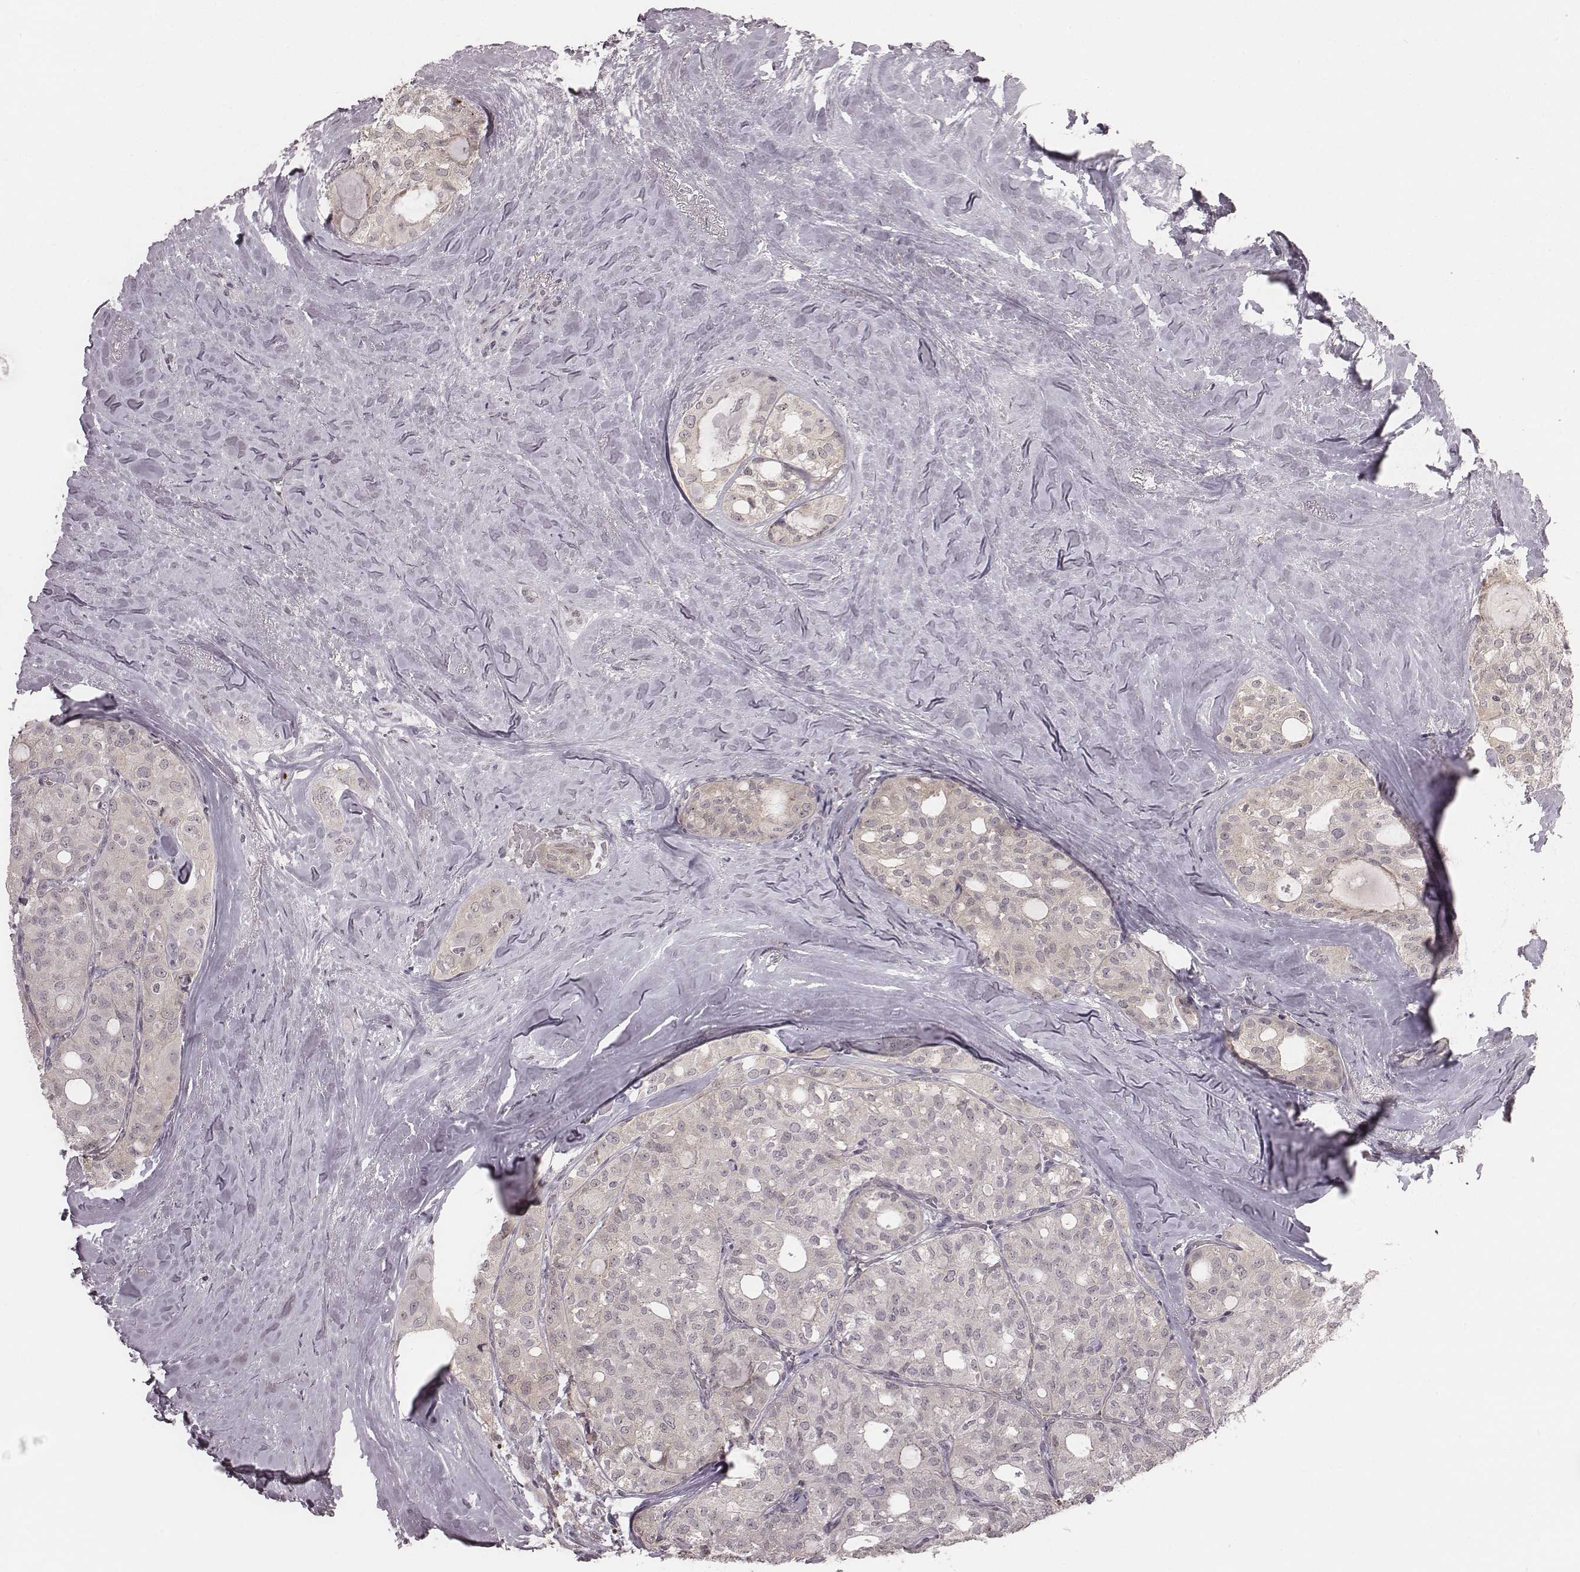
{"staining": {"intensity": "negative", "quantity": "none", "location": "none"}, "tissue": "thyroid cancer", "cell_type": "Tumor cells", "image_type": "cancer", "snomed": [{"axis": "morphology", "description": "Follicular adenoma carcinoma, NOS"}, {"axis": "topography", "description": "Thyroid gland"}], "caption": "Tumor cells show no significant protein expression in thyroid cancer (follicular adenoma carcinoma). The staining is performed using DAB (3,3'-diaminobenzidine) brown chromogen with nuclei counter-stained in using hematoxylin.", "gene": "RPGRIP1", "patient": {"sex": "male", "age": 75}}